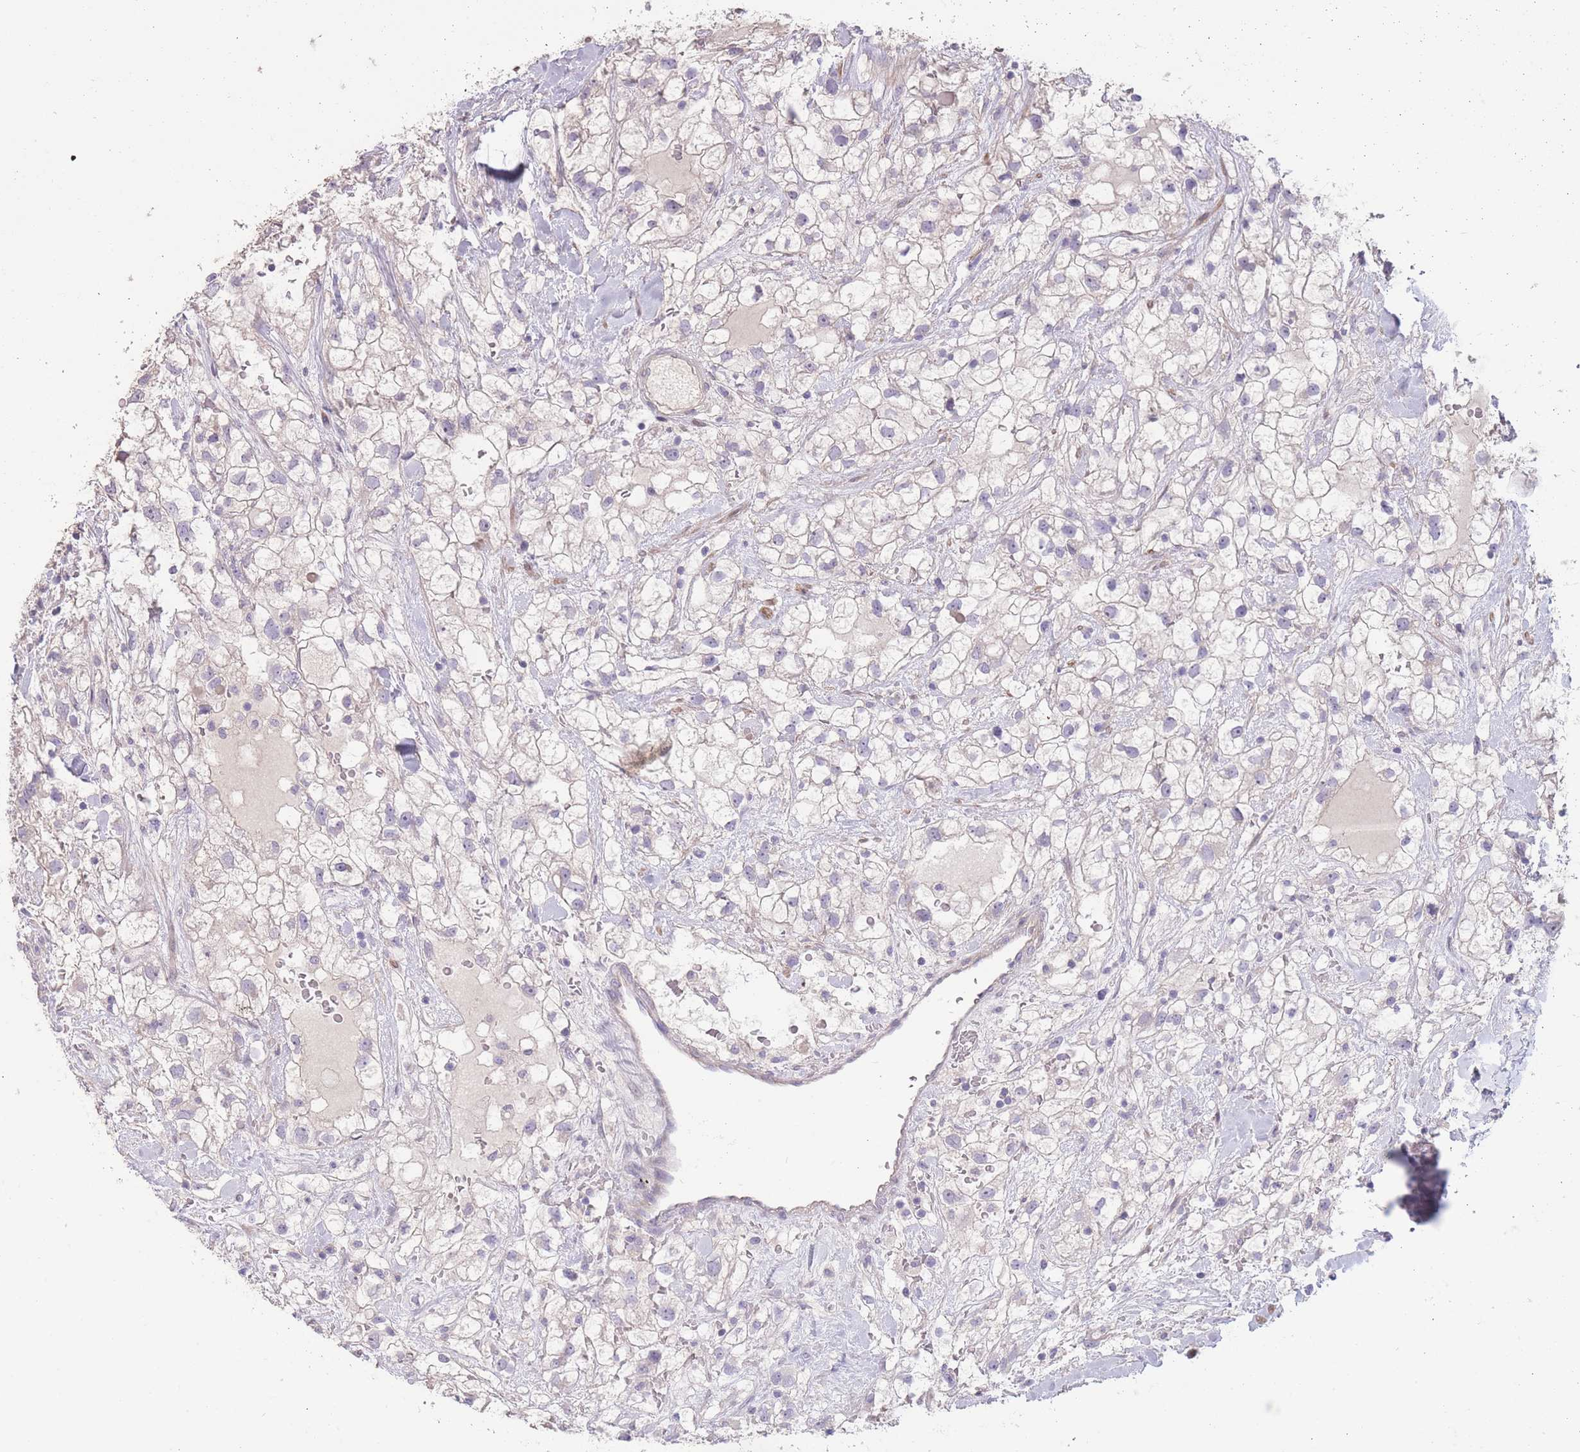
{"staining": {"intensity": "negative", "quantity": "none", "location": "none"}, "tissue": "renal cancer", "cell_type": "Tumor cells", "image_type": "cancer", "snomed": [{"axis": "morphology", "description": "Adenocarcinoma, NOS"}, {"axis": "topography", "description": "Kidney"}], "caption": "Tumor cells show no significant protein positivity in renal cancer. (Immunohistochemistry, brightfield microscopy, high magnification).", "gene": "RSPH10B", "patient": {"sex": "male", "age": 59}}